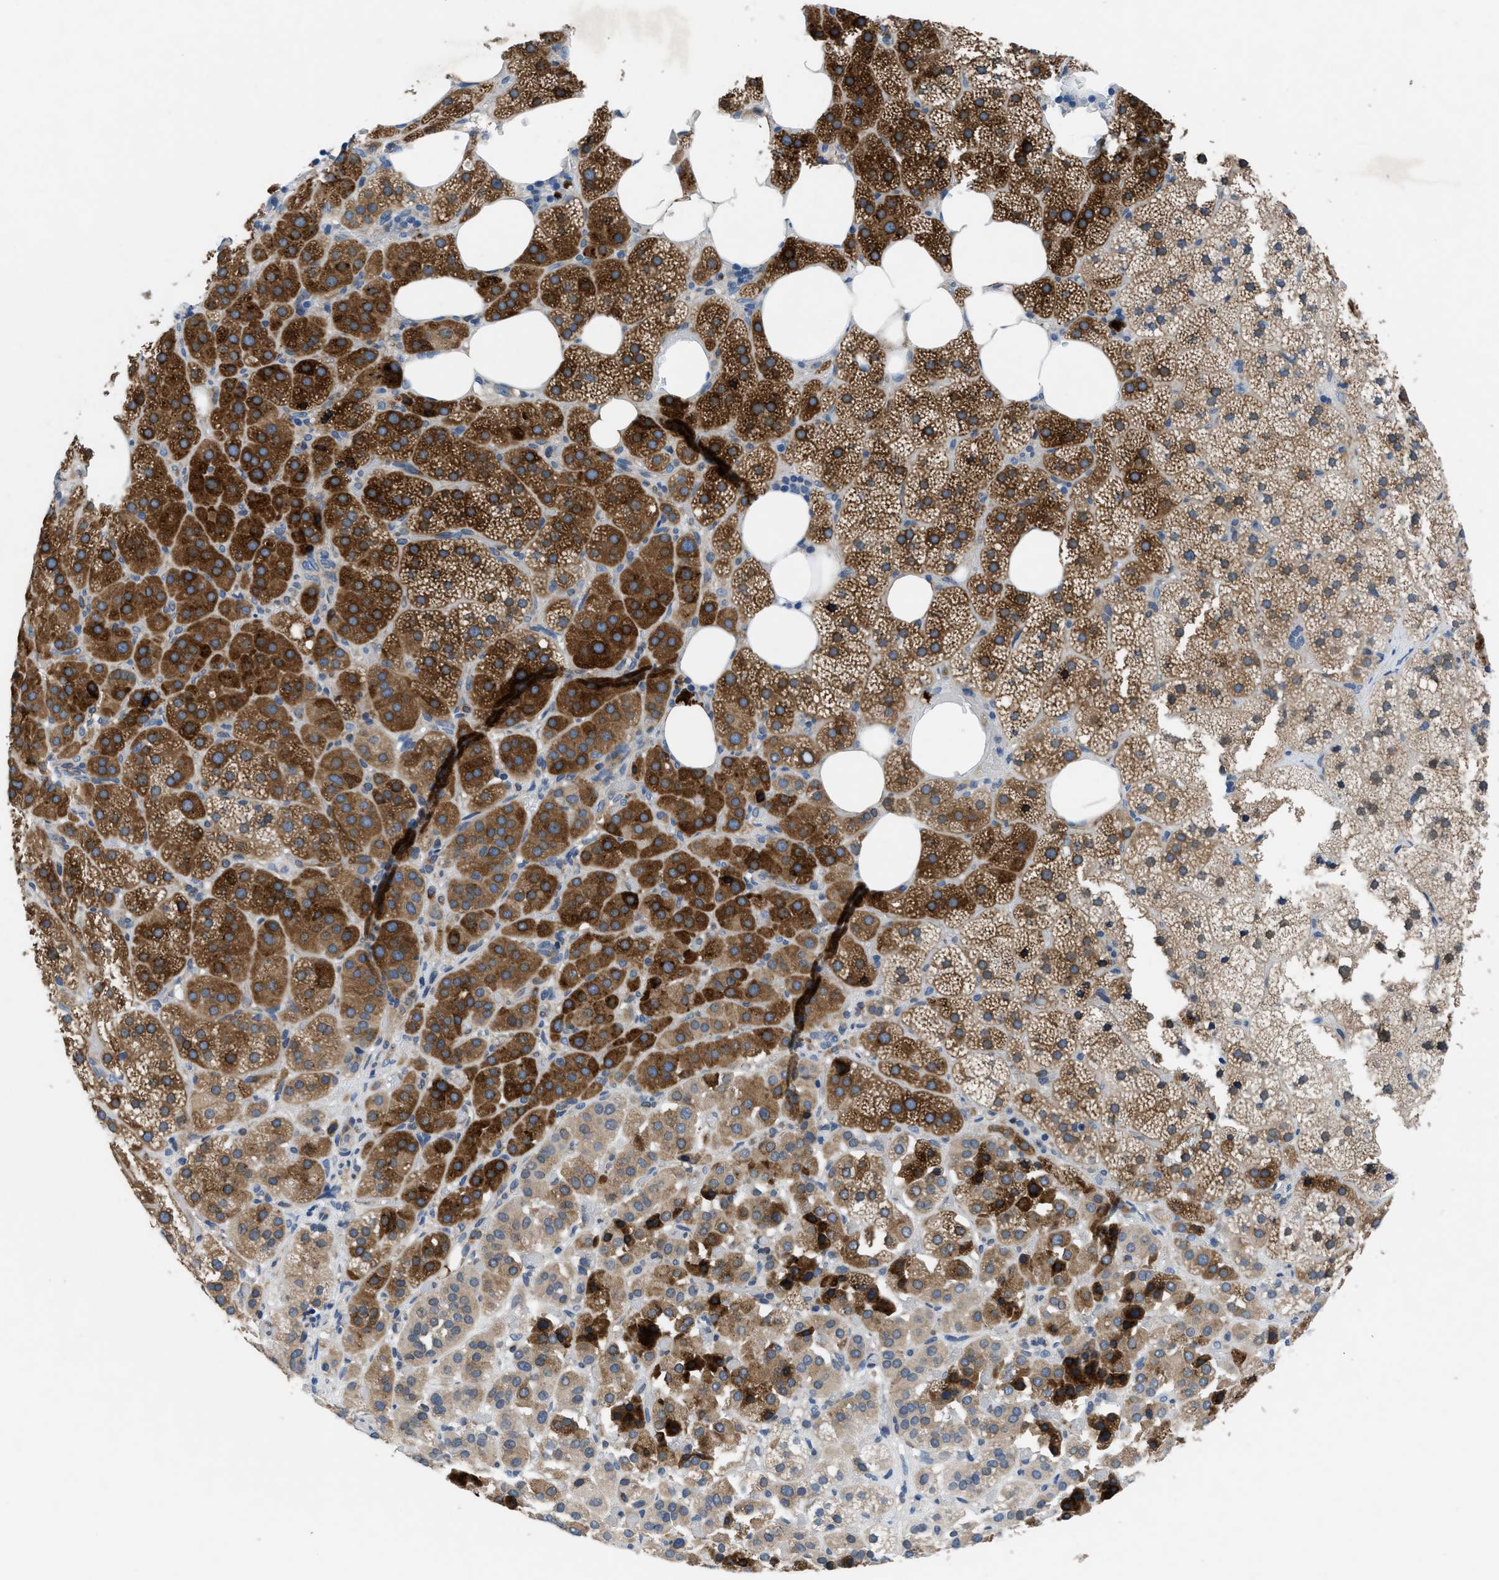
{"staining": {"intensity": "strong", "quantity": ">75%", "location": "cytoplasmic/membranous"}, "tissue": "adrenal gland", "cell_type": "Glandular cells", "image_type": "normal", "snomed": [{"axis": "morphology", "description": "Normal tissue, NOS"}, {"axis": "topography", "description": "Adrenal gland"}], "caption": "Immunohistochemical staining of unremarkable adrenal gland exhibits high levels of strong cytoplasmic/membranous positivity in approximately >75% of glandular cells.", "gene": "PGR", "patient": {"sex": "female", "age": 59}}